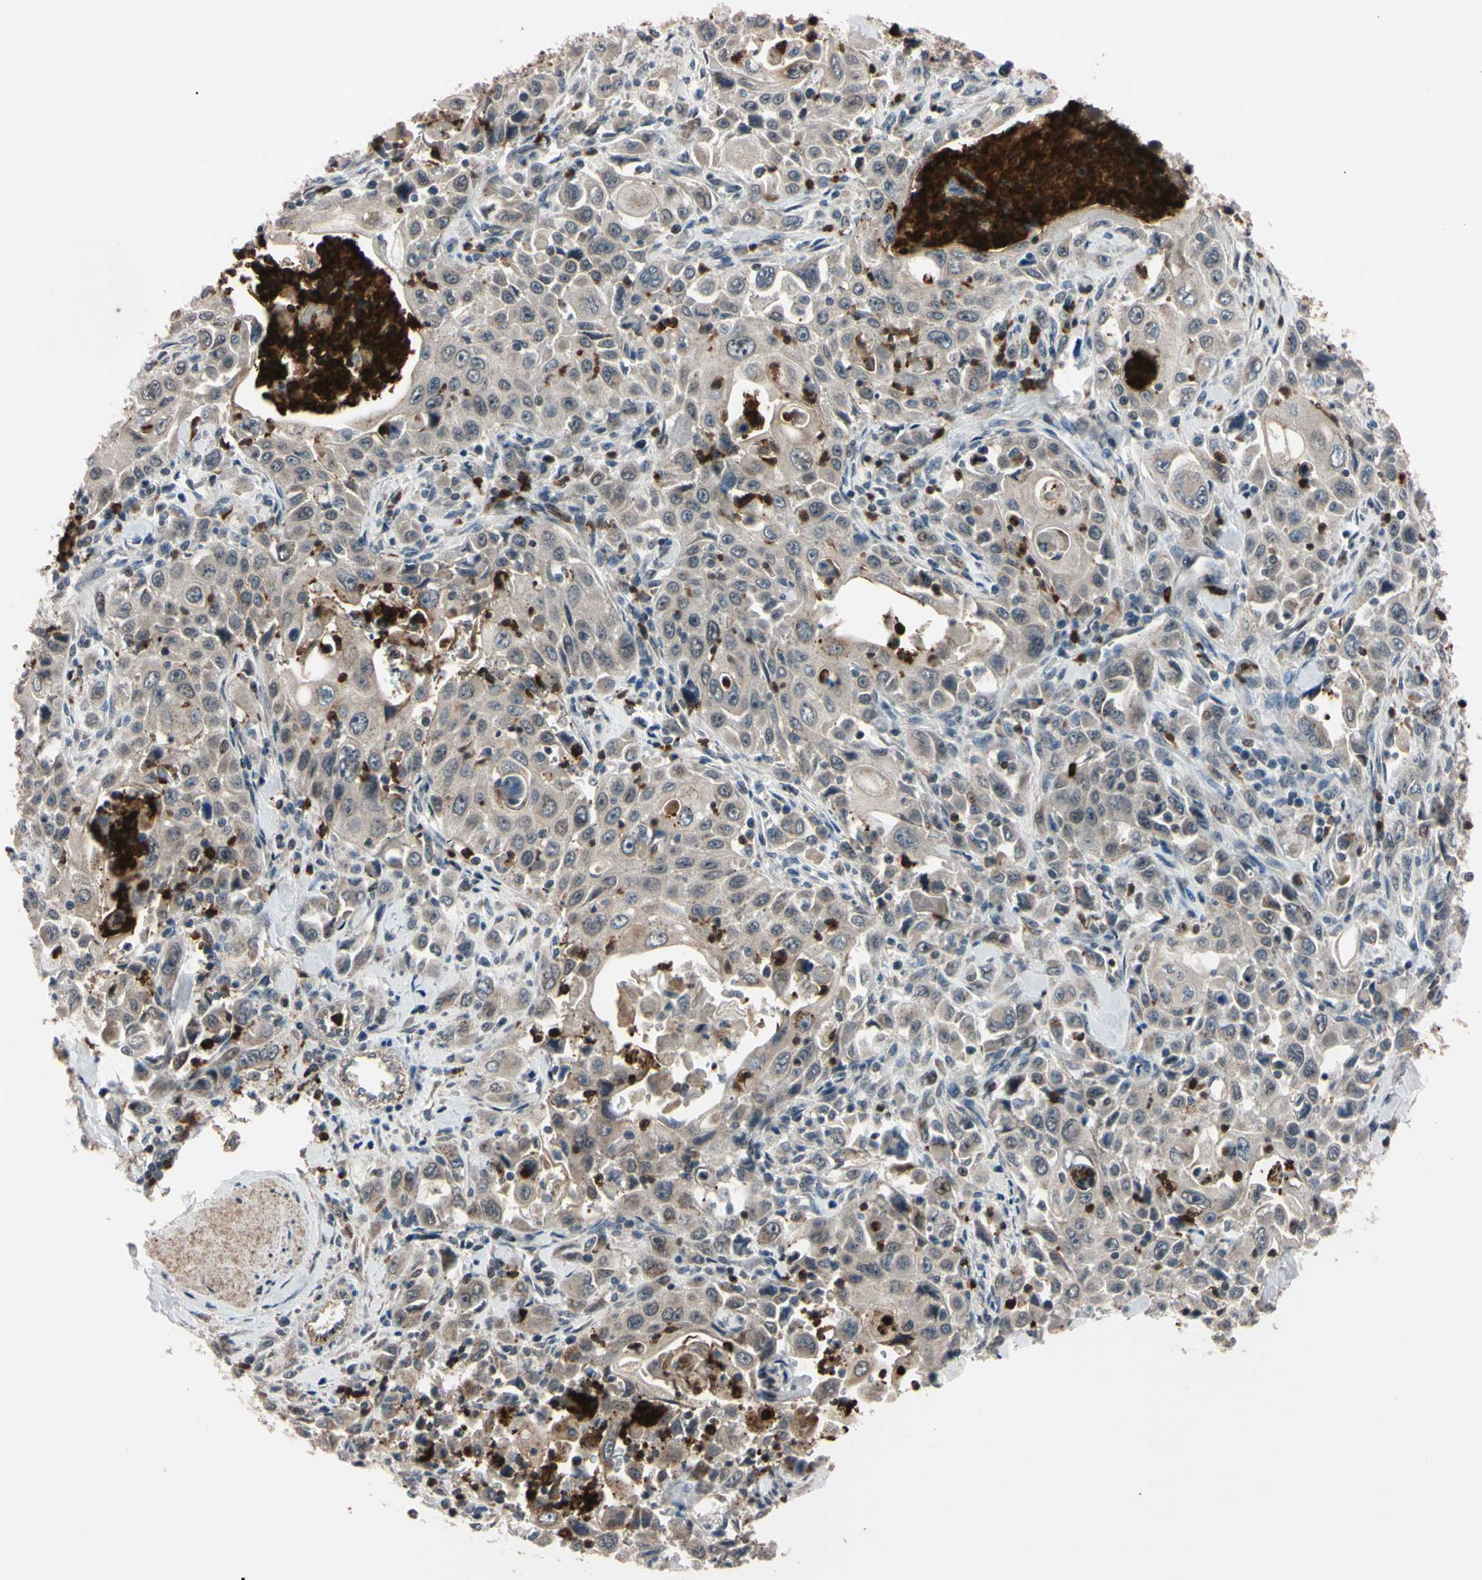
{"staining": {"intensity": "strong", "quantity": "<25%", "location": "none"}, "tissue": "pancreatic cancer", "cell_type": "Tumor cells", "image_type": "cancer", "snomed": [{"axis": "morphology", "description": "Adenocarcinoma, NOS"}, {"axis": "topography", "description": "Pancreas"}], "caption": "Immunohistochemistry photomicrograph of pancreatic cancer stained for a protein (brown), which displays medium levels of strong None expression in approximately <25% of tumor cells.", "gene": "TRAF5", "patient": {"sex": "male", "age": 70}}